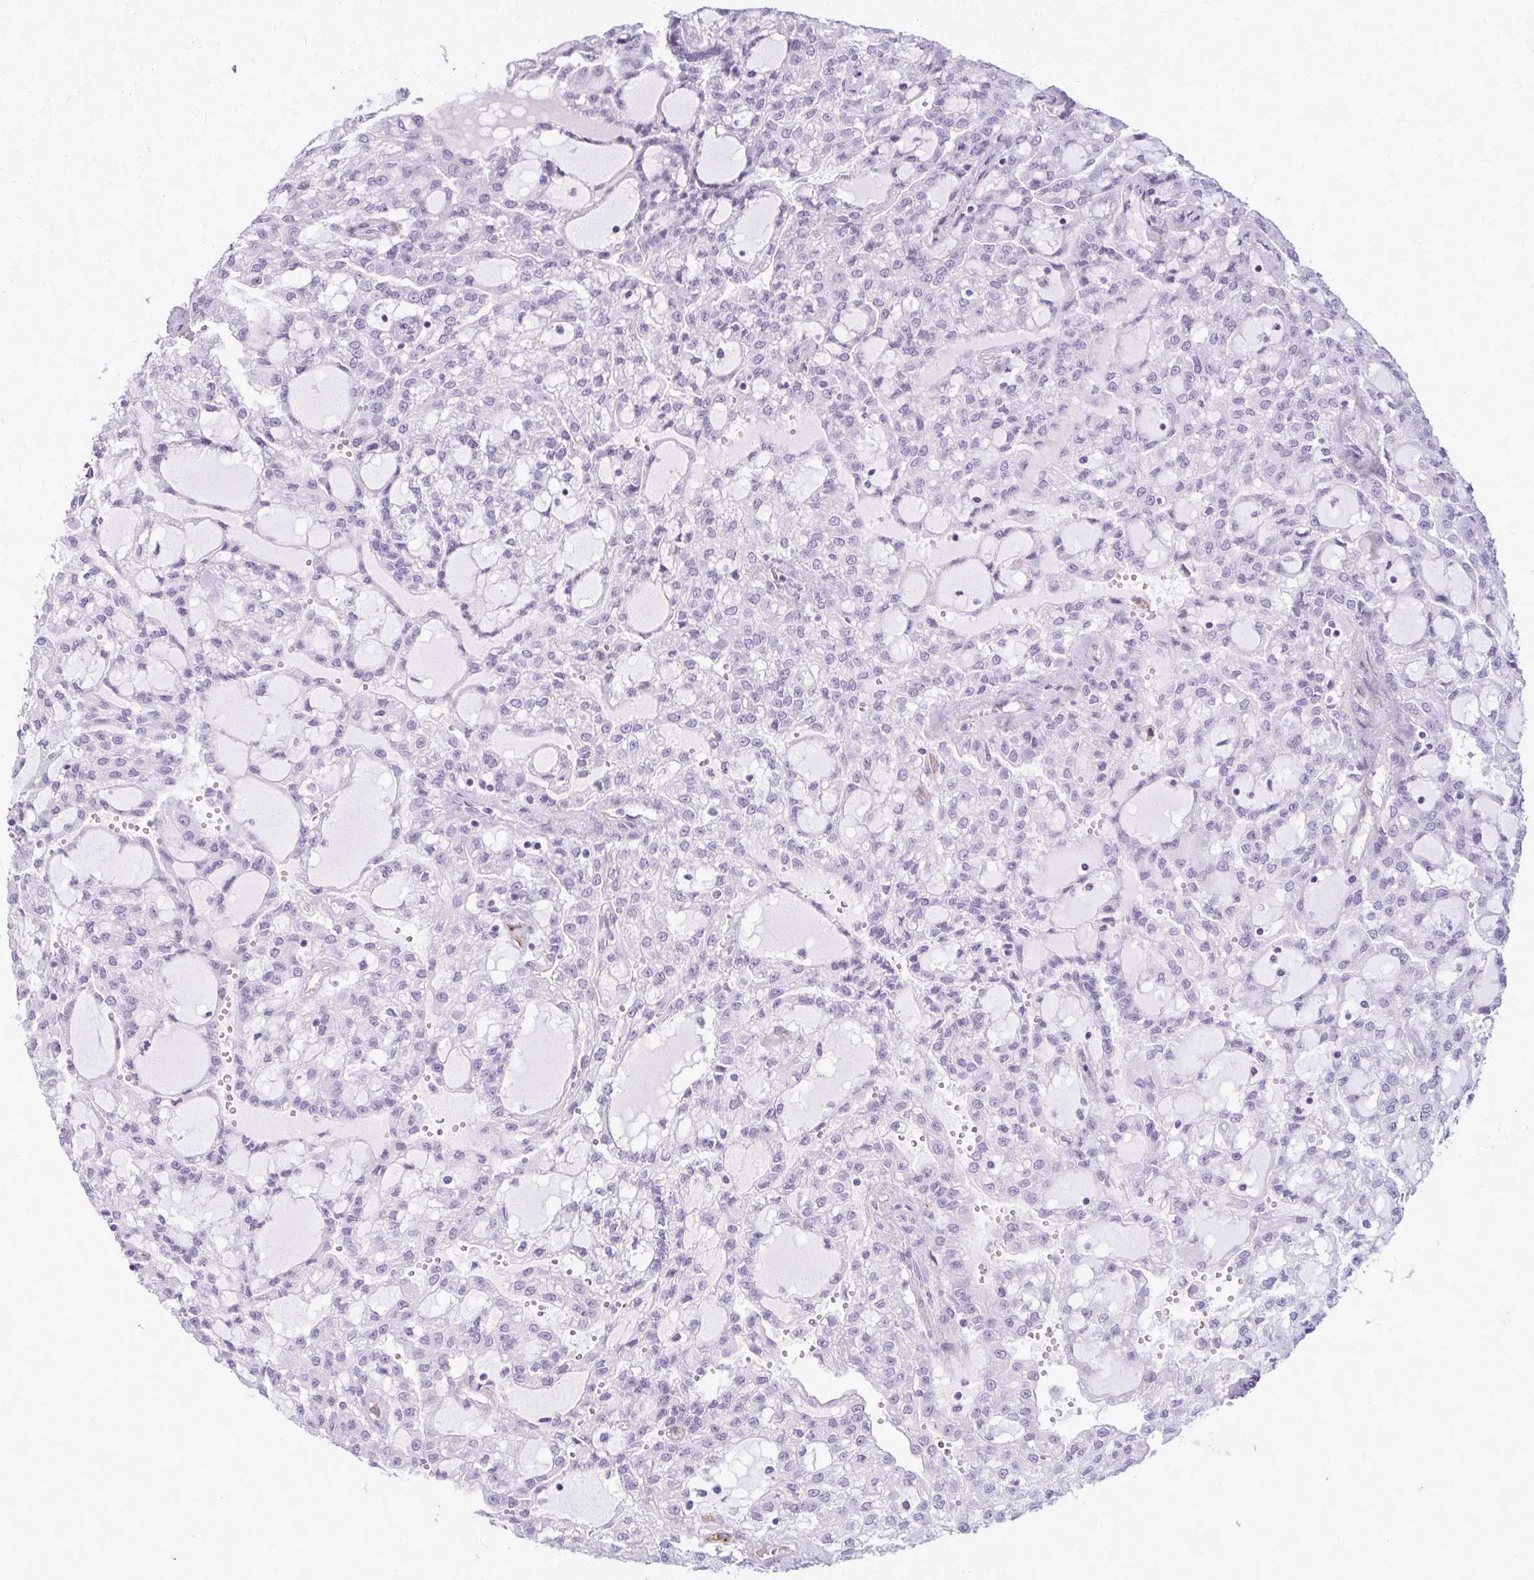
{"staining": {"intensity": "negative", "quantity": "none", "location": "none"}, "tissue": "renal cancer", "cell_type": "Tumor cells", "image_type": "cancer", "snomed": [{"axis": "morphology", "description": "Adenocarcinoma, NOS"}, {"axis": "topography", "description": "Kidney"}], "caption": "An immunohistochemistry (IHC) photomicrograph of renal cancer is shown. There is no staining in tumor cells of renal cancer.", "gene": "CASQ2", "patient": {"sex": "male", "age": 63}}